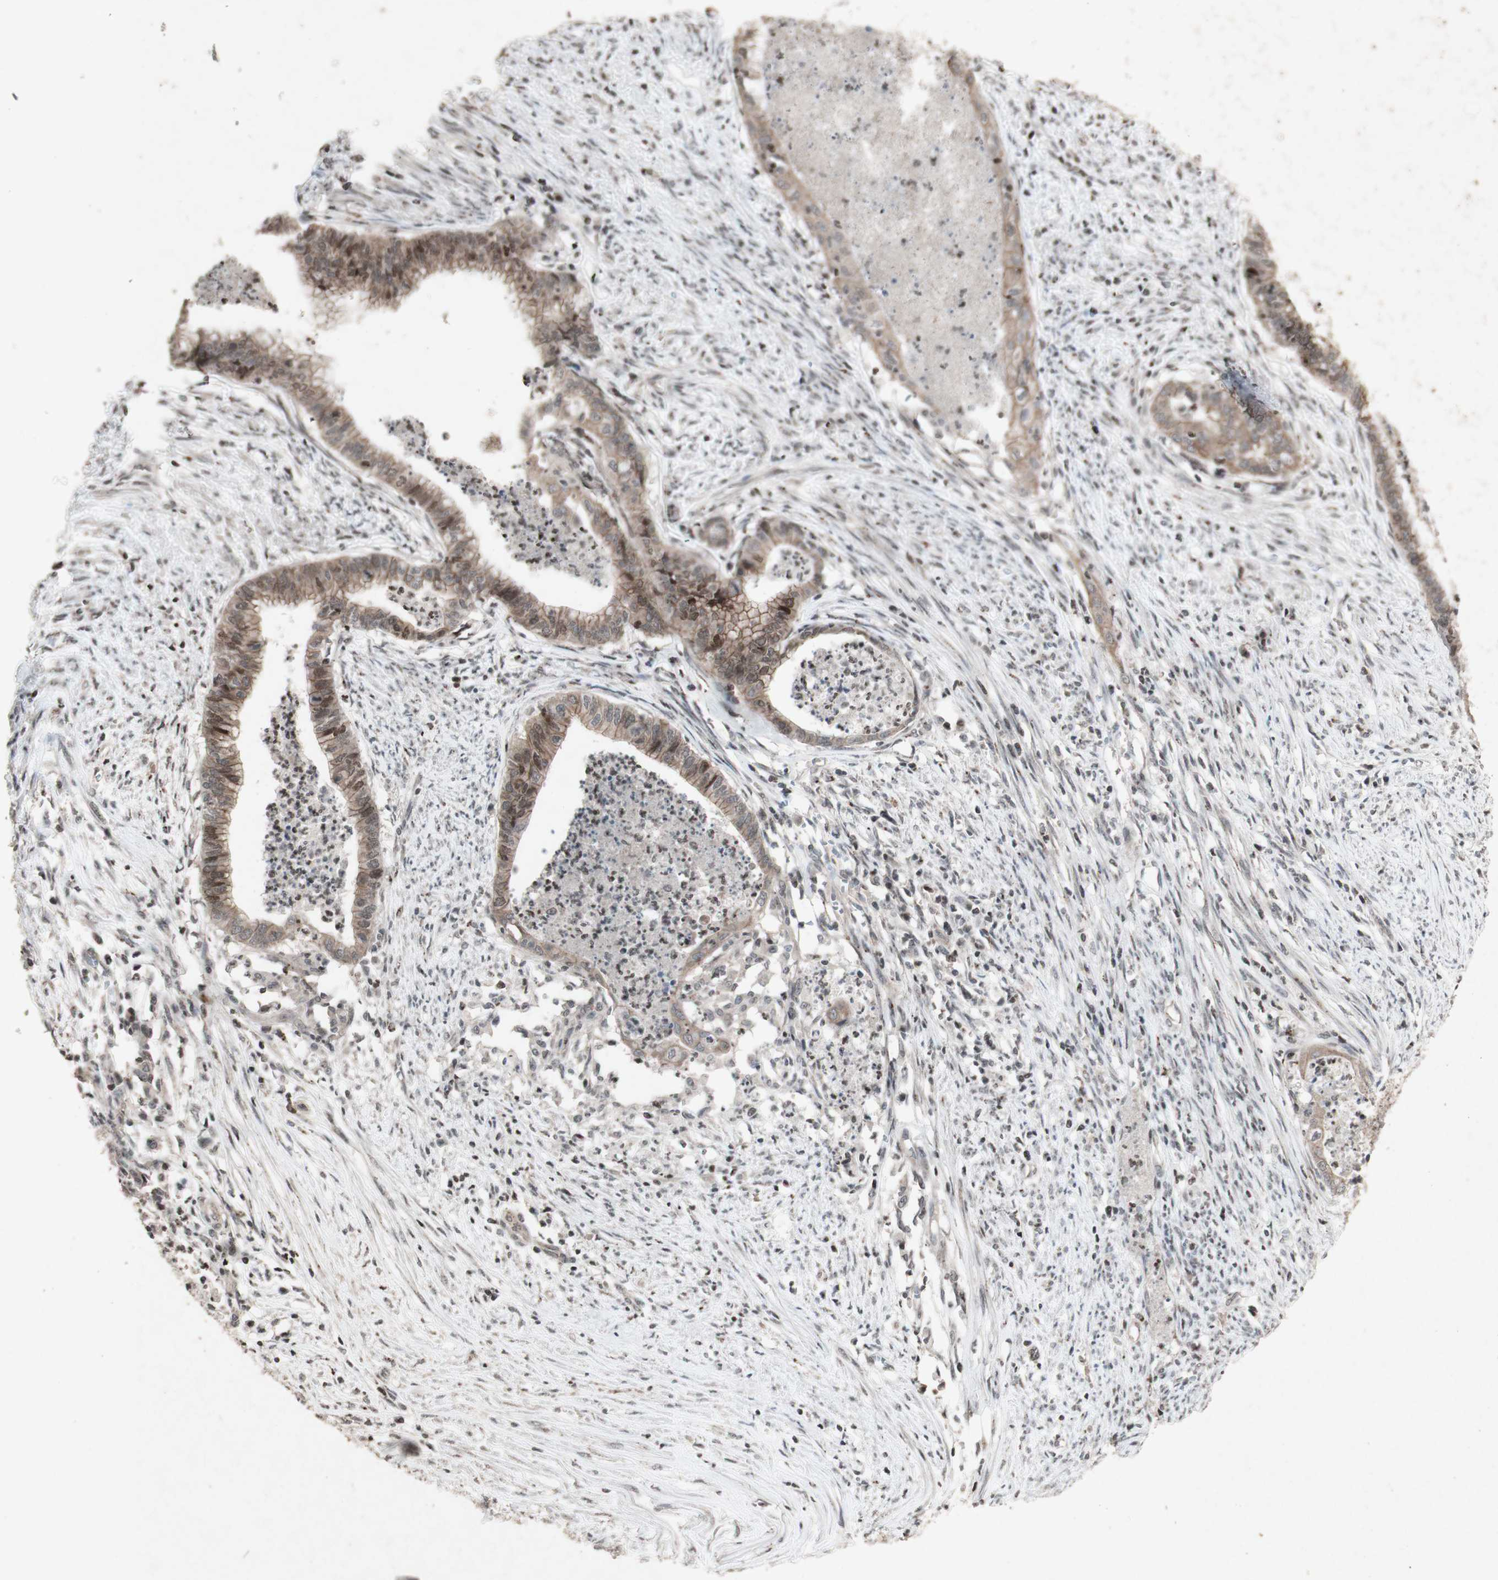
{"staining": {"intensity": "weak", "quantity": ">75%", "location": "cytoplasmic/membranous"}, "tissue": "endometrial cancer", "cell_type": "Tumor cells", "image_type": "cancer", "snomed": [{"axis": "morphology", "description": "Necrosis, NOS"}, {"axis": "morphology", "description": "Adenocarcinoma, NOS"}, {"axis": "topography", "description": "Endometrium"}], "caption": "Immunohistochemical staining of human endometrial cancer (adenocarcinoma) displays weak cytoplasmic/membranous protein expression in about >75% of tumor cells.", "gene": "PLXNA1", "patient": {"sex": "female", "age": 79}}